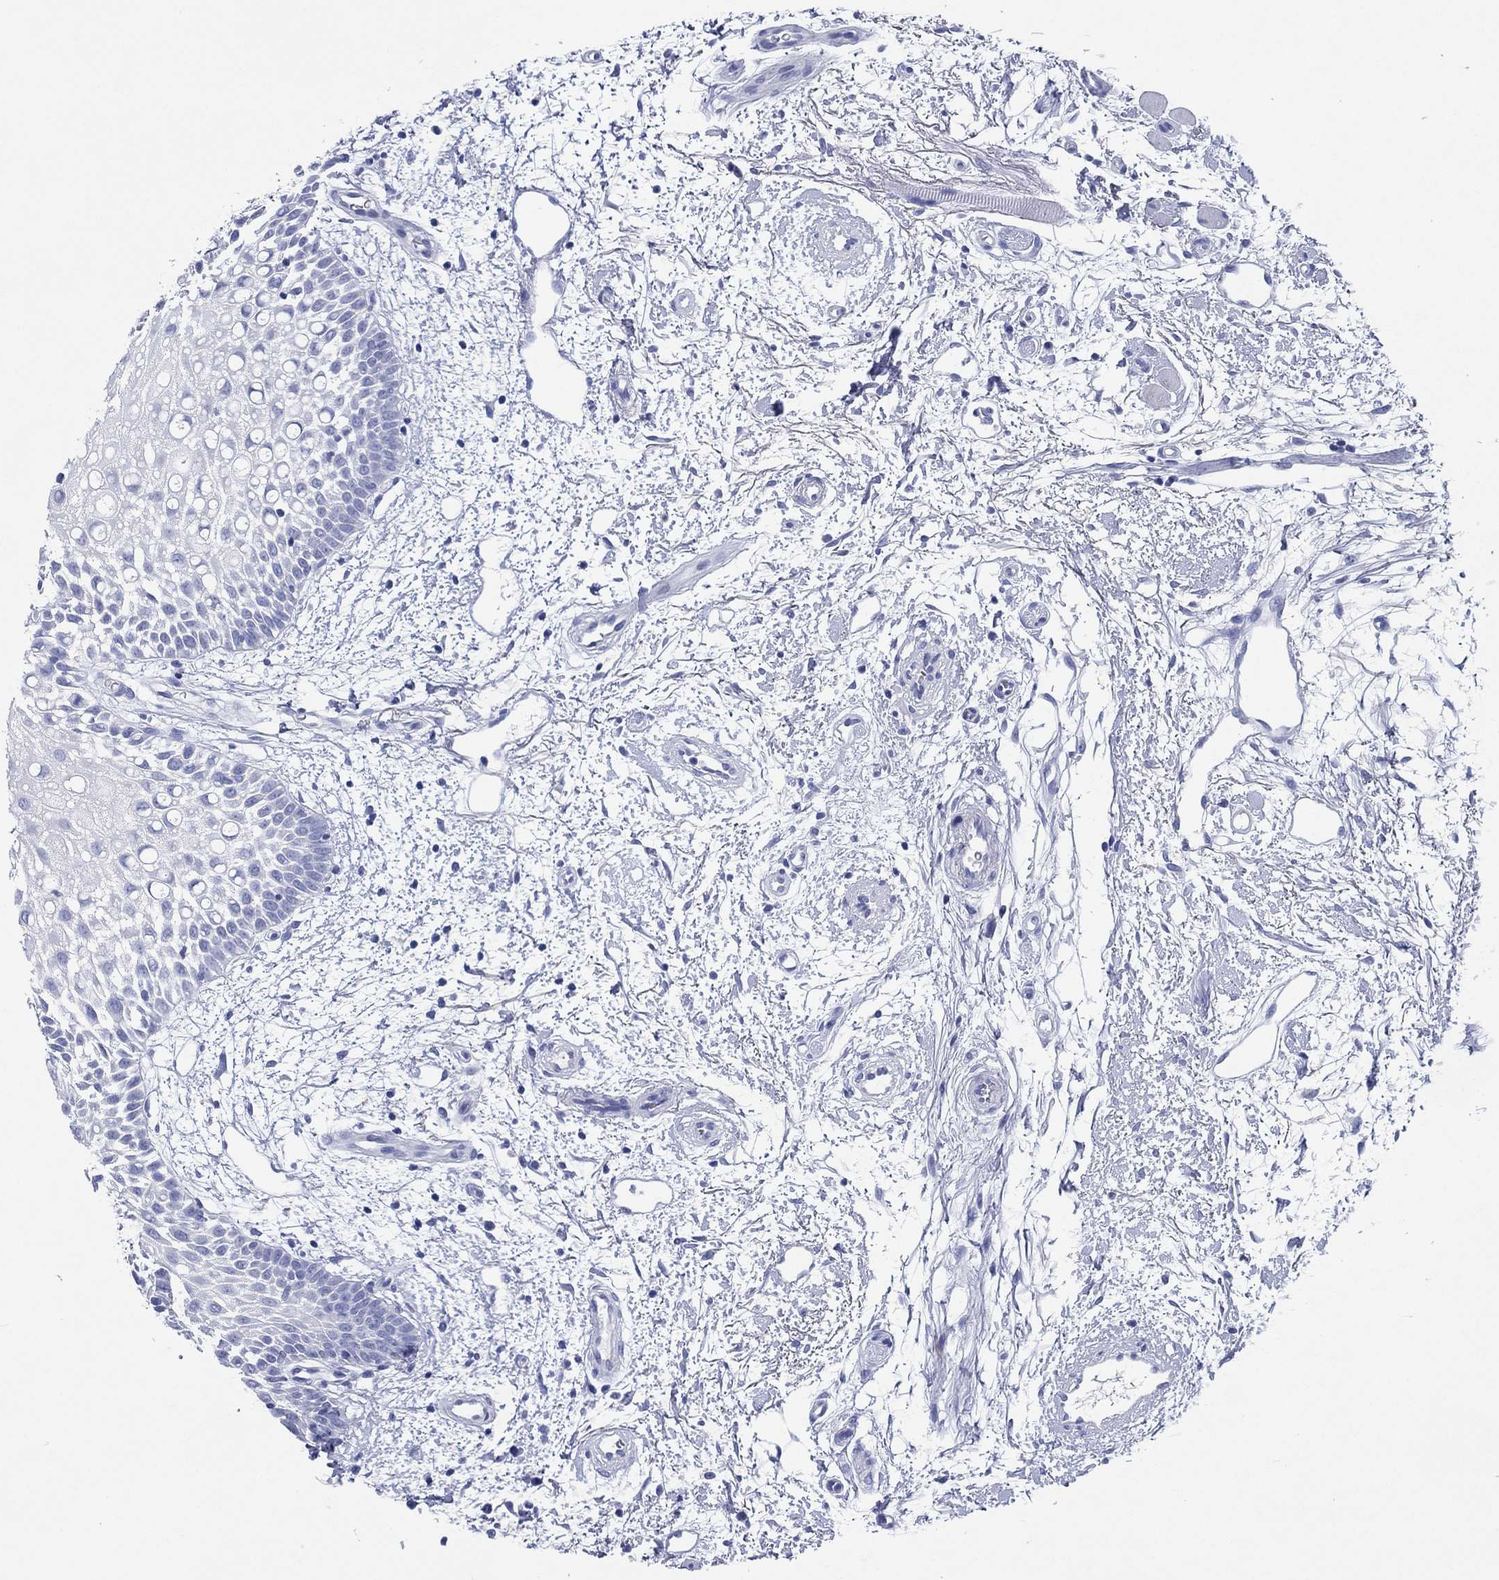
{"staining": {"intensity": "negative", "quantity": "none", "location": "none"}, "tissue": "oral mucosa", "cell_type": "Squamous epithelial cells", "image_type": "normal", "snomed": [{"axis": "morphology", "description": "Normal tissue, NOS"}, {"axis": "morphology", "description": "Squamous cell carcinoma, NOS"}, {"axis": "topography", "description": "Oral tissue"}, {"axis": "topography", "description": "Head-Neck"}], "caption": "A micrograph of human oral mucosa is negative for staining in squamous epithelial cells. (Immunohistochemistry, brightfield microscopy, high magnification).", "gene": "HCRT", "patient": {"sex": "female", "age": 75}}